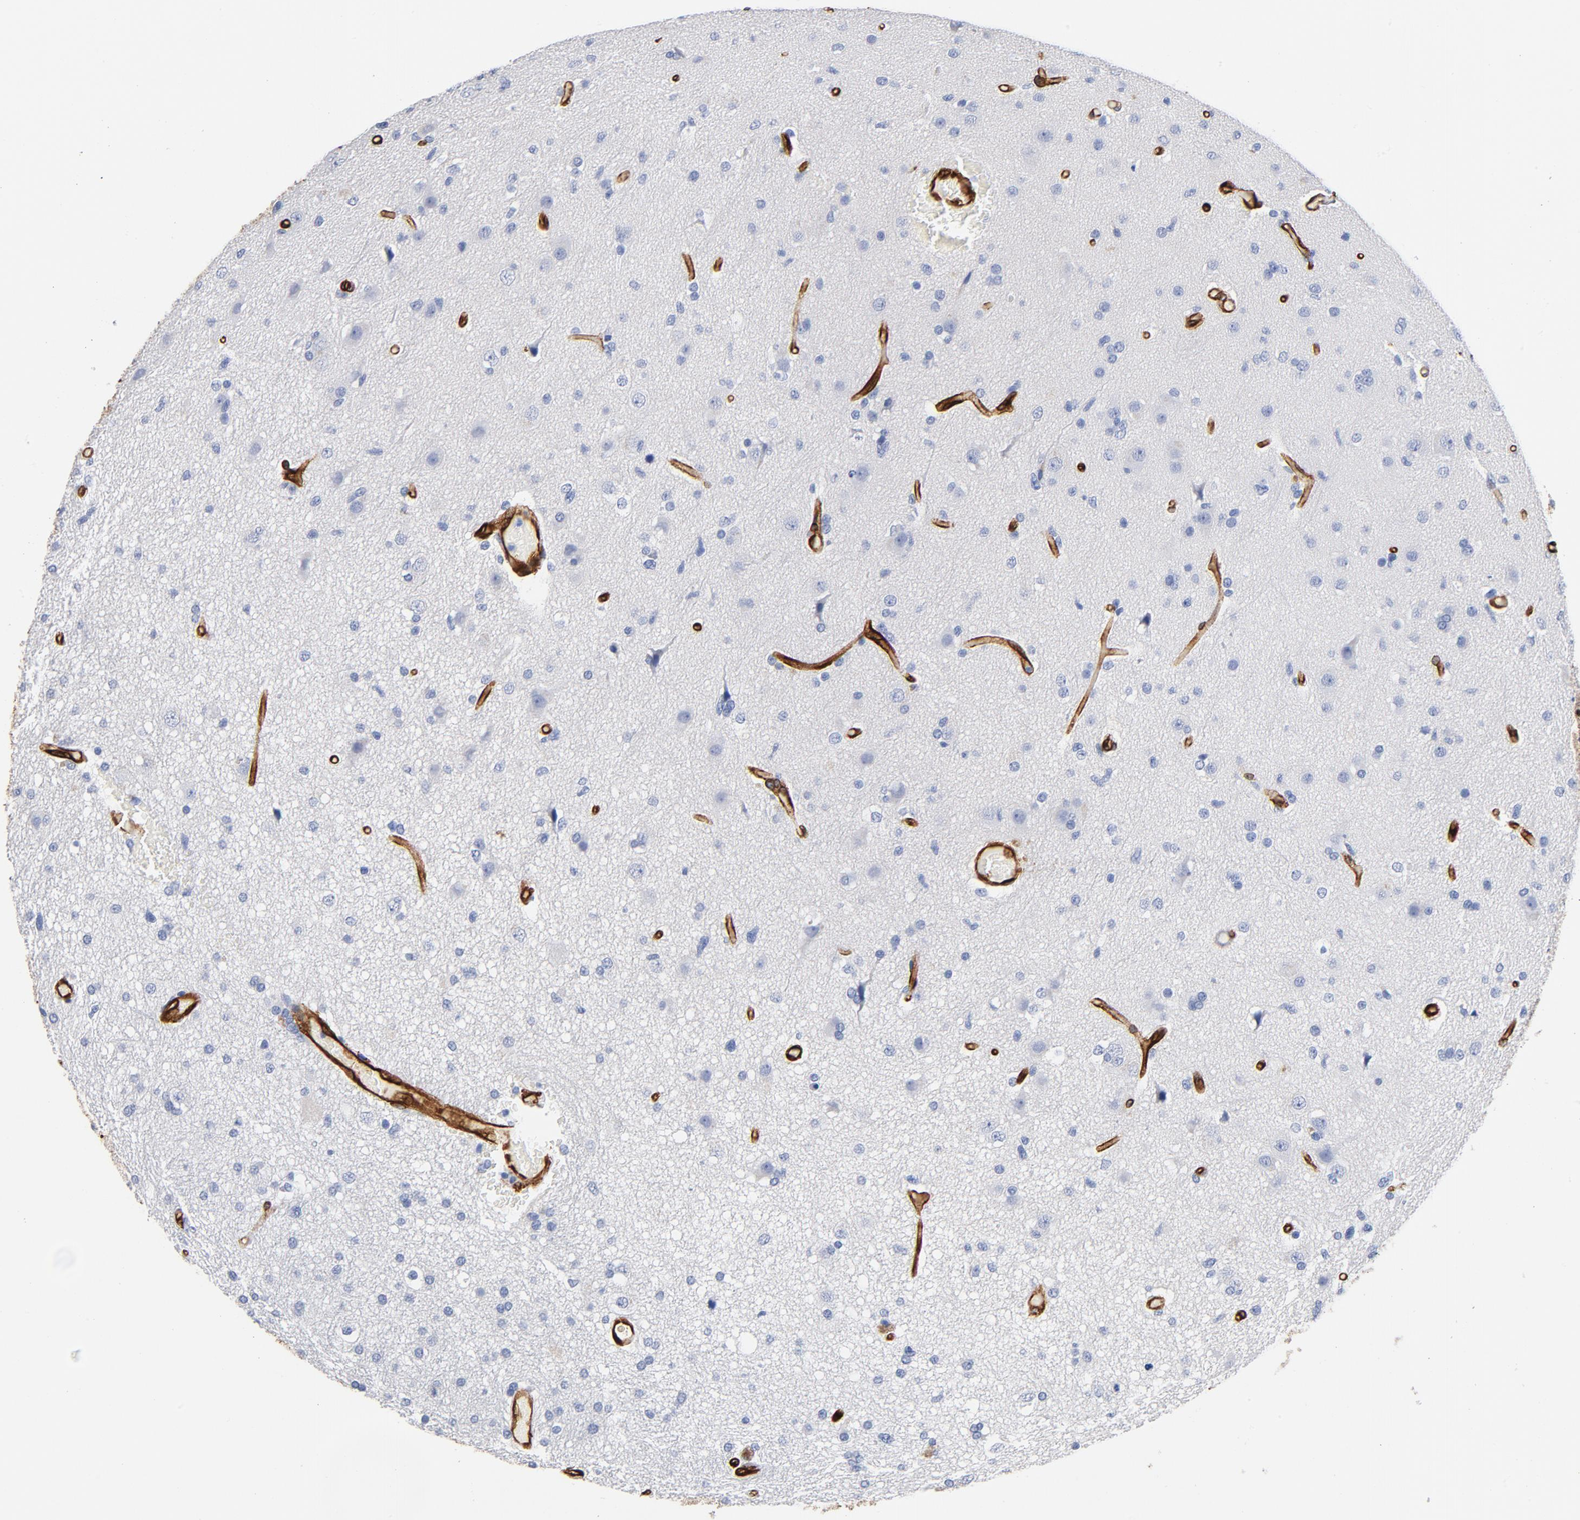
{"staining": {"intensity": "negative", "quantity": "none", "location": "none"}, "tissue": "glioma", "cell_type": "Tumor cells", "image_type": "cancer", "snomed": [{"axis": "morphology", "description": "Glioma, malignant, High grade"}, {"axis": "topography", "description": "Brain"}], "caption": "Image shows no significant protein positivity in tumor cells of malignant glioma (high-grade).", "gene": "SERPINH1", "patient": {"sex": "male", "age": 33}}